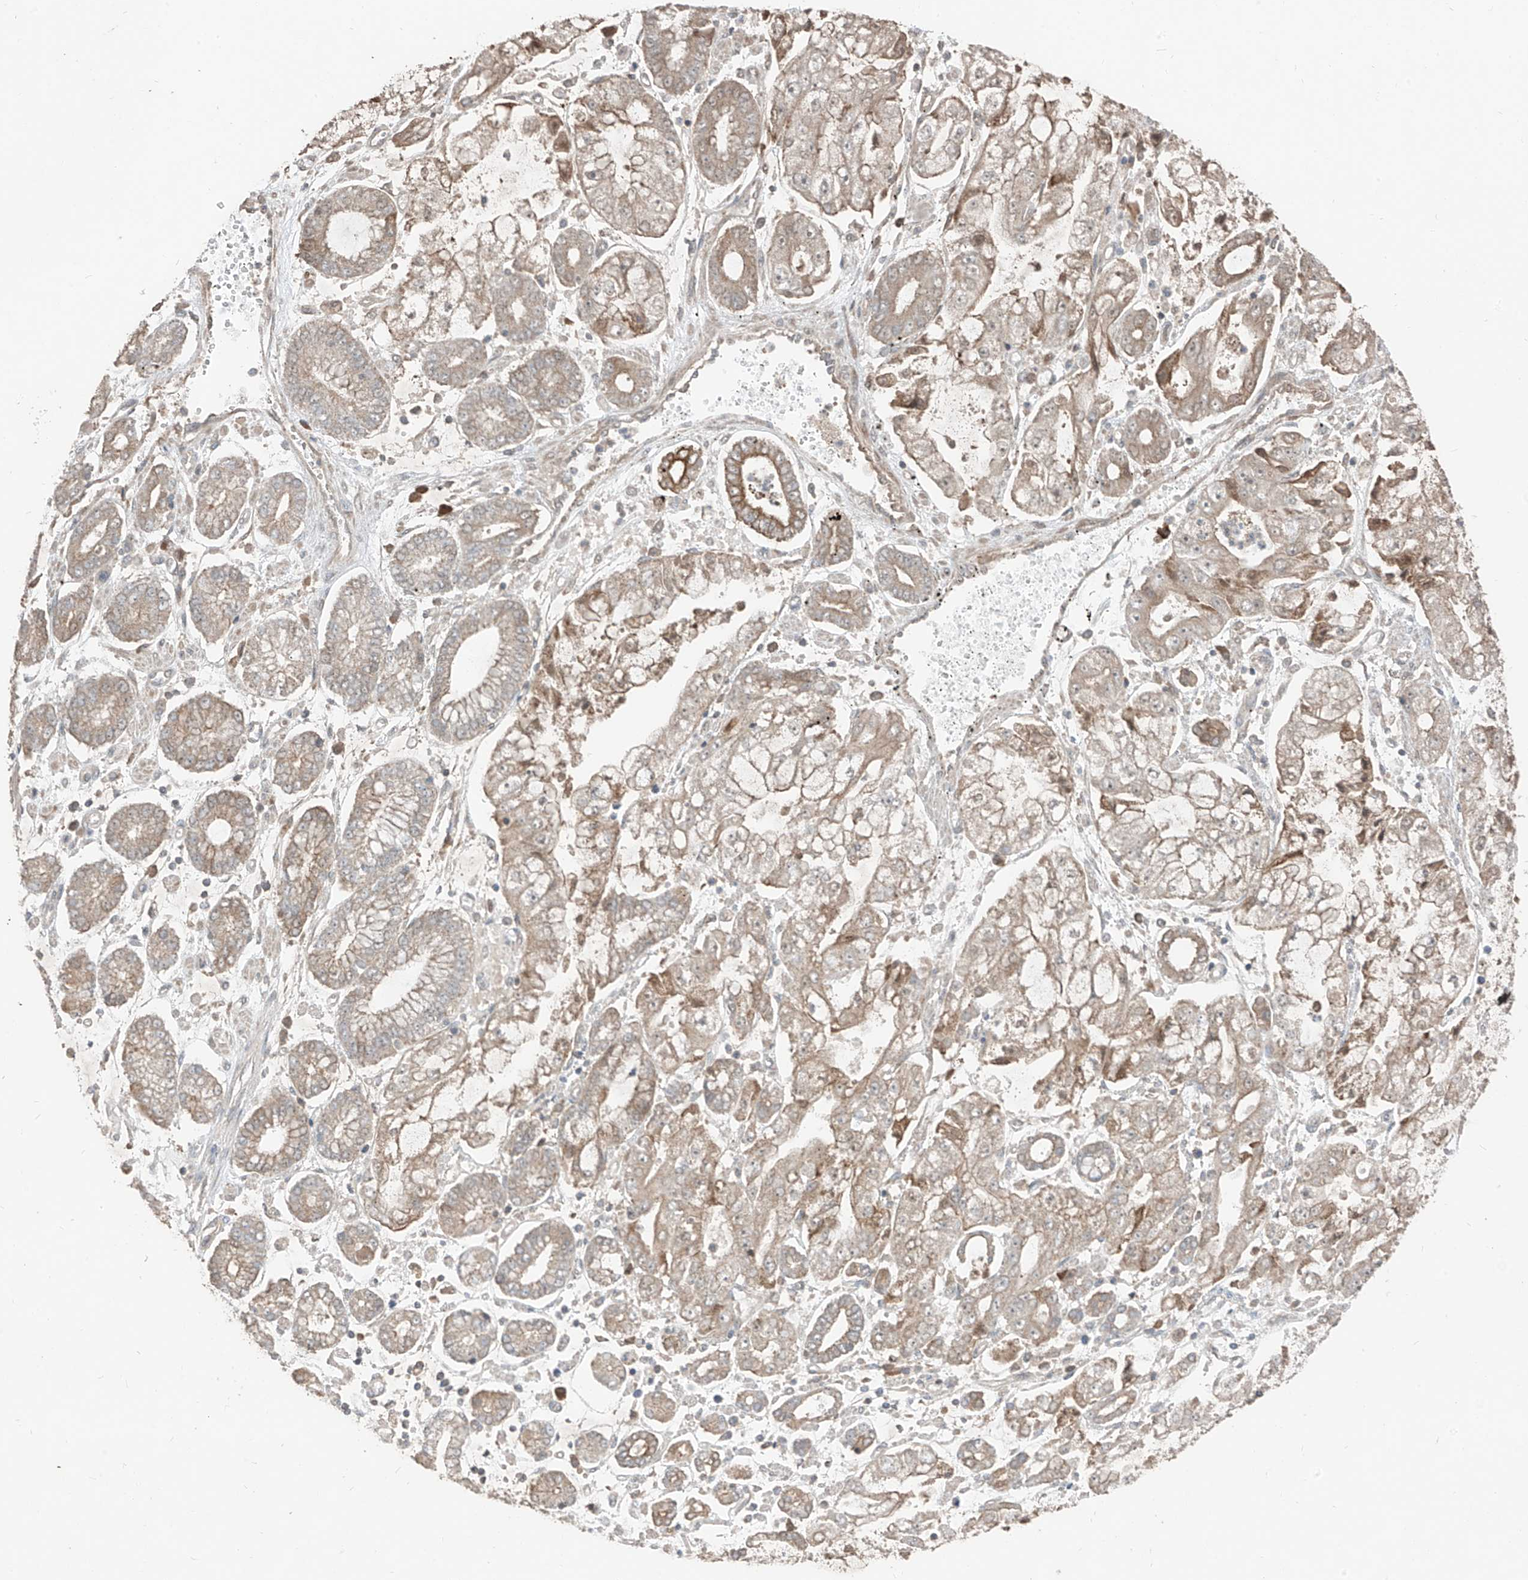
{"staining": {"intensity": "weak", "quantity": "25%-75%", "location": "cytoplasmic/membranous"}, "tissue": "stomach cancer", "cell_type": "Tumor cells", "image_type": "cancer", "snomed": [{"axis": "morphology", "description": "Adenocarcinoma, NOS"}, {"axis": "topography", "description": "Stomach"}], "caption": "There is low levels of weak cytoplasmic/membranous staining in tumor cells of stomach cancer, as demonstrated by immunohistochemical staining (brown color).", "gene": "COLGALT2", "patient": {"sex": "male", "age": 76}}